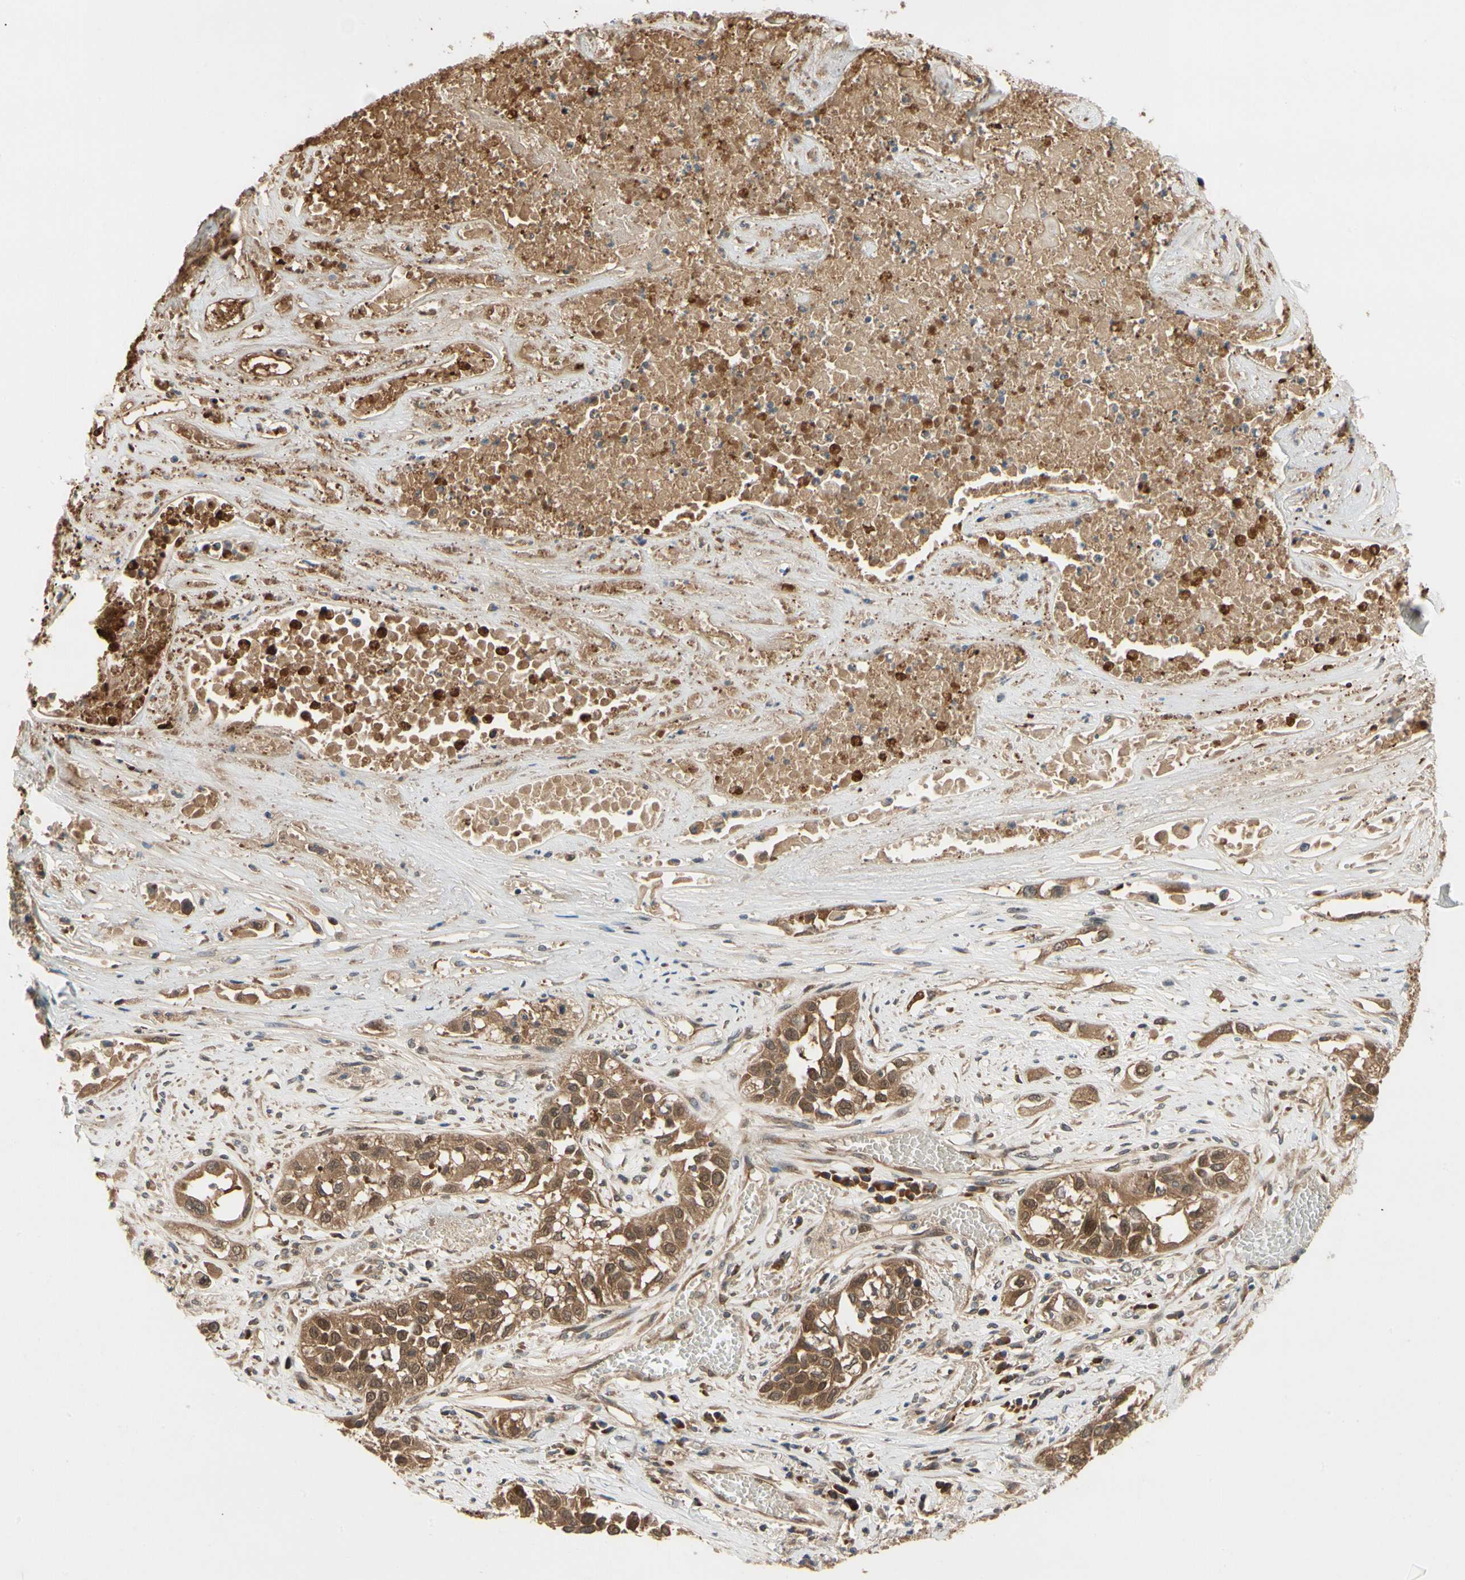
{"staining": {"intensity": "moderate", "quantity": ">75%", "location": "cytoplasmic/membranous"}, "tissue": "lung cancer", "cell_type": "Tumor cells", "image_type": "cancer", "snomed": [{"axis": "morphology", "description": "Squamous cell carcinoma, NOS"}, {"axis": "topography", "description": "Lung"}], "caption": "Protein staining displays moderate cytoplasmic/membranous expression in about >75% of tumor cells in lung cancer.", "gene": "TDRP", "patient": {"sex": "male", "age": 71}}